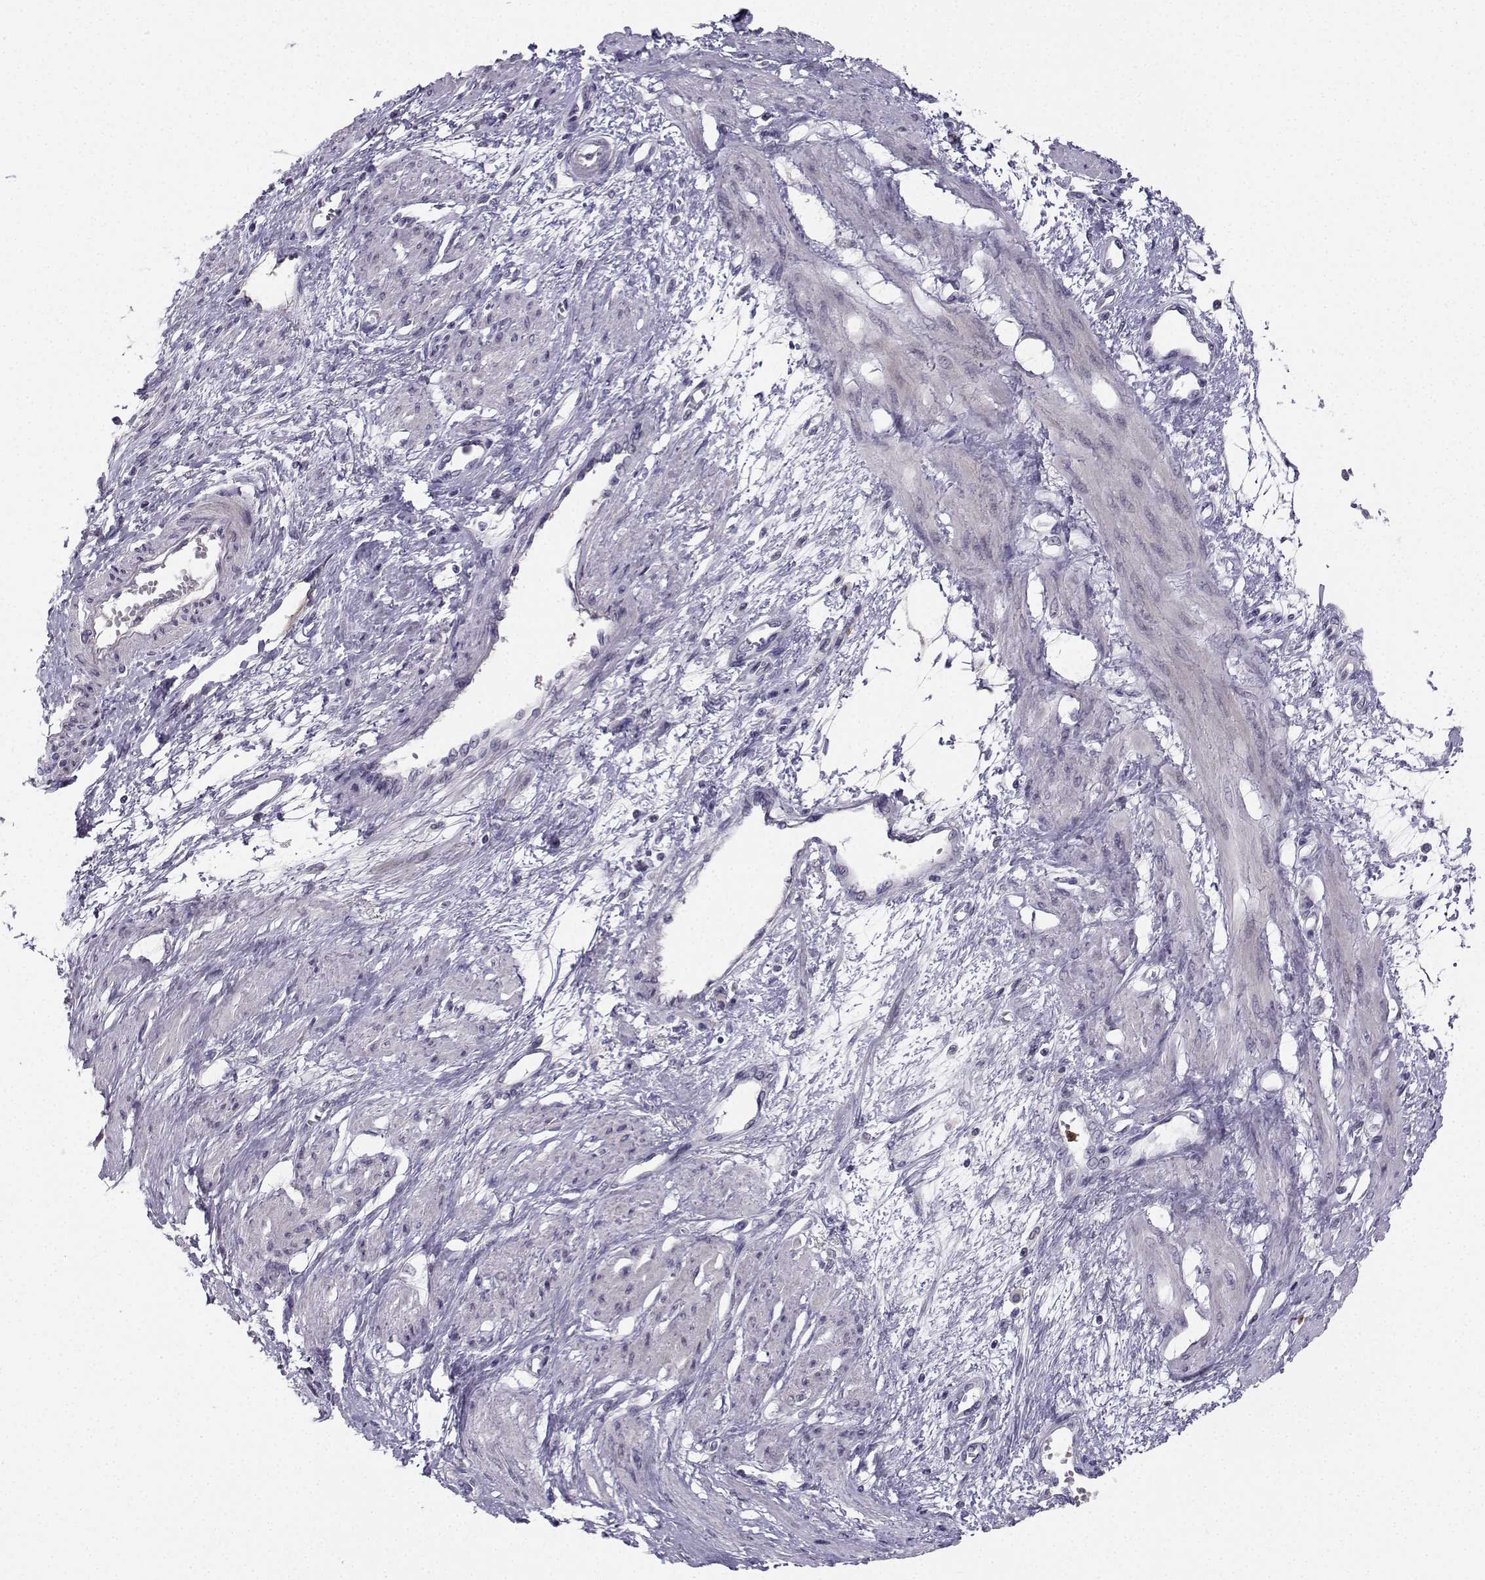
{"staining": {"intensity": "negative", "quantity": "none", "location": "none"}, "tissue": "smooth muscle", "cell_type": "Smooth muscle cells", "image_type": "normal", "snomed": [{"axis": "morphology", "description": "Normal tissue, NOS"}, {"axis": "topography", "description": "Smooth muscle"}, {"axis": "topography", "description": "Uterus"}], "caption": "Unremarkable smooth muscle was stained to show a protein in brown. There is no significant expression in smooth muscle cells. (DAB (3,3'-diaminobenzidine) IHC, high magnification).", "gene": "CALY", "patient": {"sex": "female", "age": 39}}